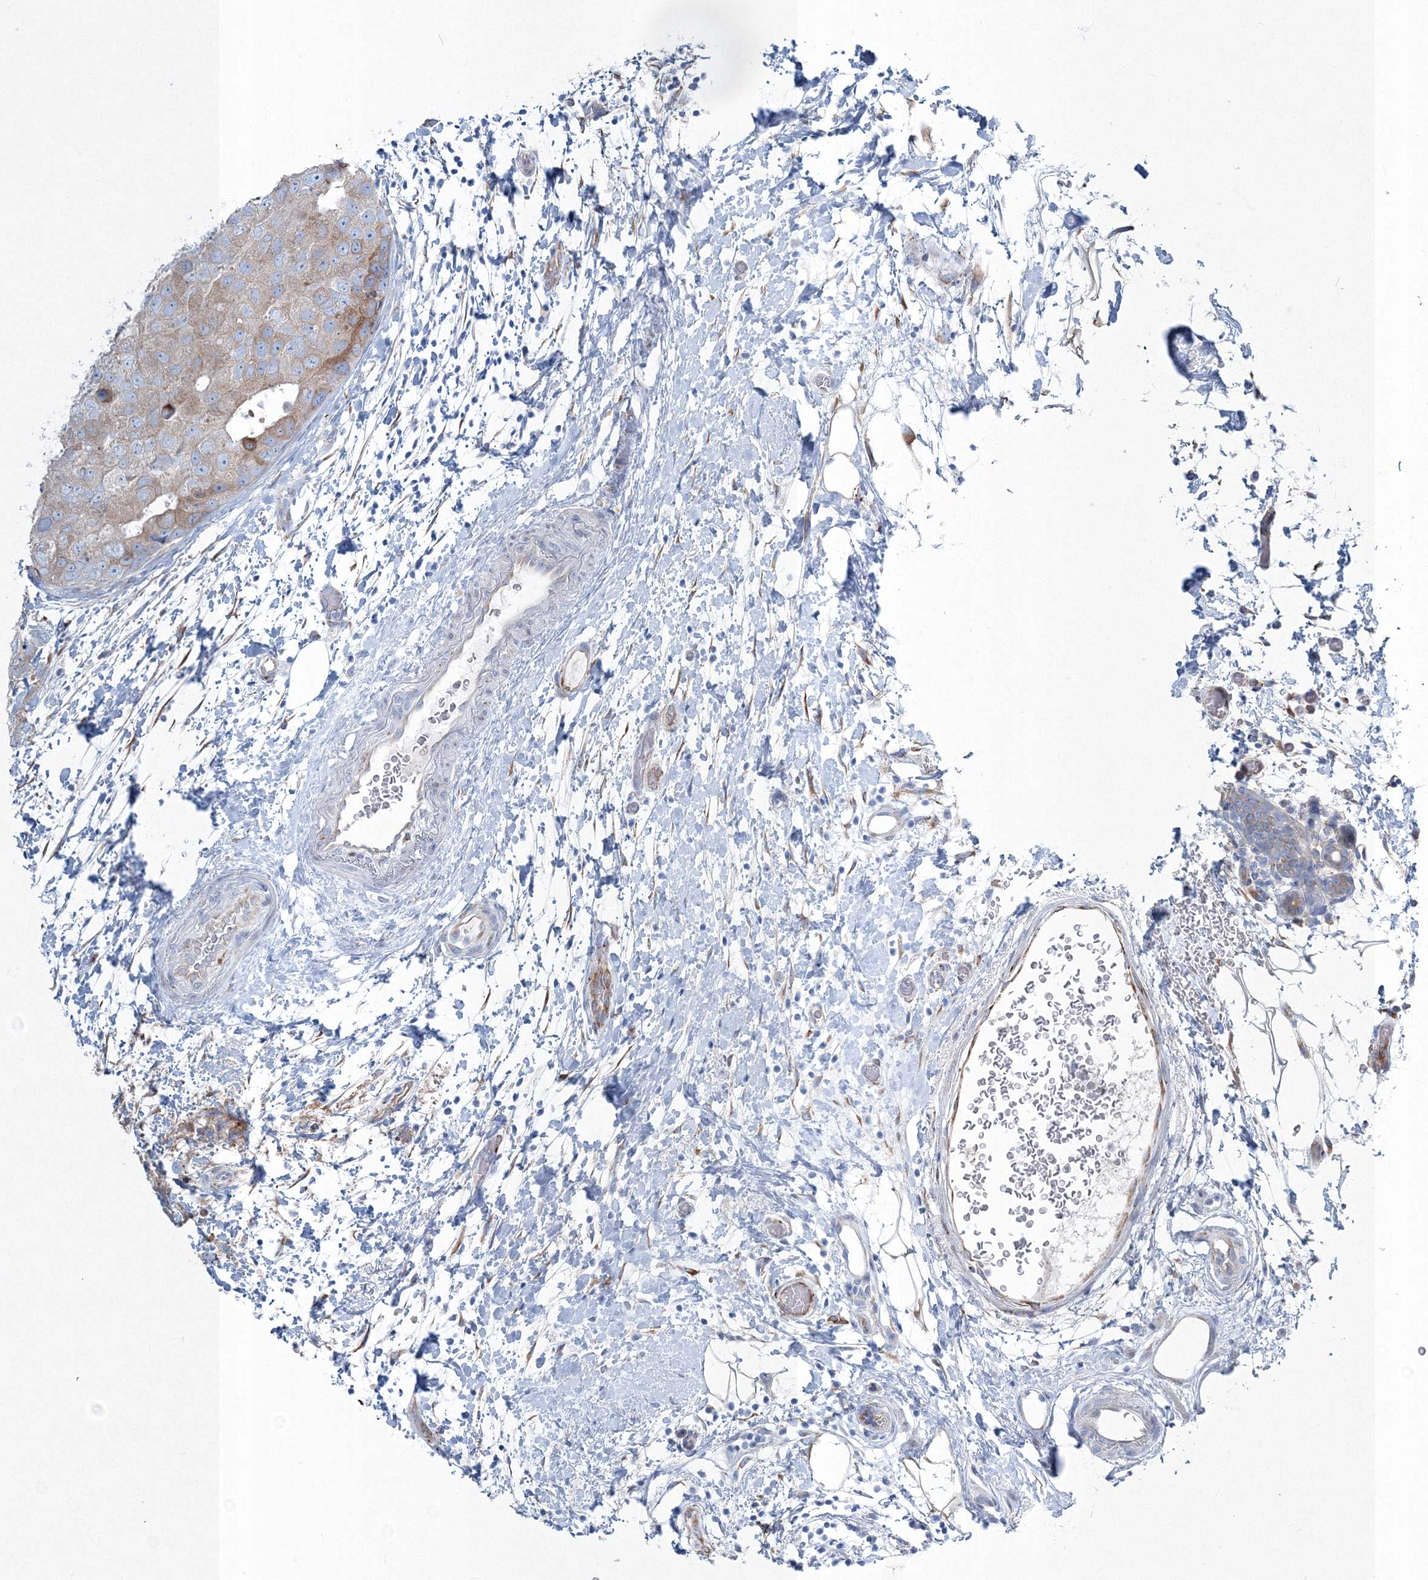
{"staining": {"intensity": "weak", "quantity": "<25%", "location": "cytoplasmic/membranous"}, "tissue": "breast cancer", "cell_type": "Tumor cells", "image_type": "cancer", "snomed": [{"axis": "morphology", "description": "Duct carcinoma"}, {"axis": "topography", "description": "Breast"}], "caption": "Breast cancer was stained to show a protein in brown. There is no significant positivity in tumor cells.", "gene": "RCN1", "patient": {"sex": "female", "age": 62}}